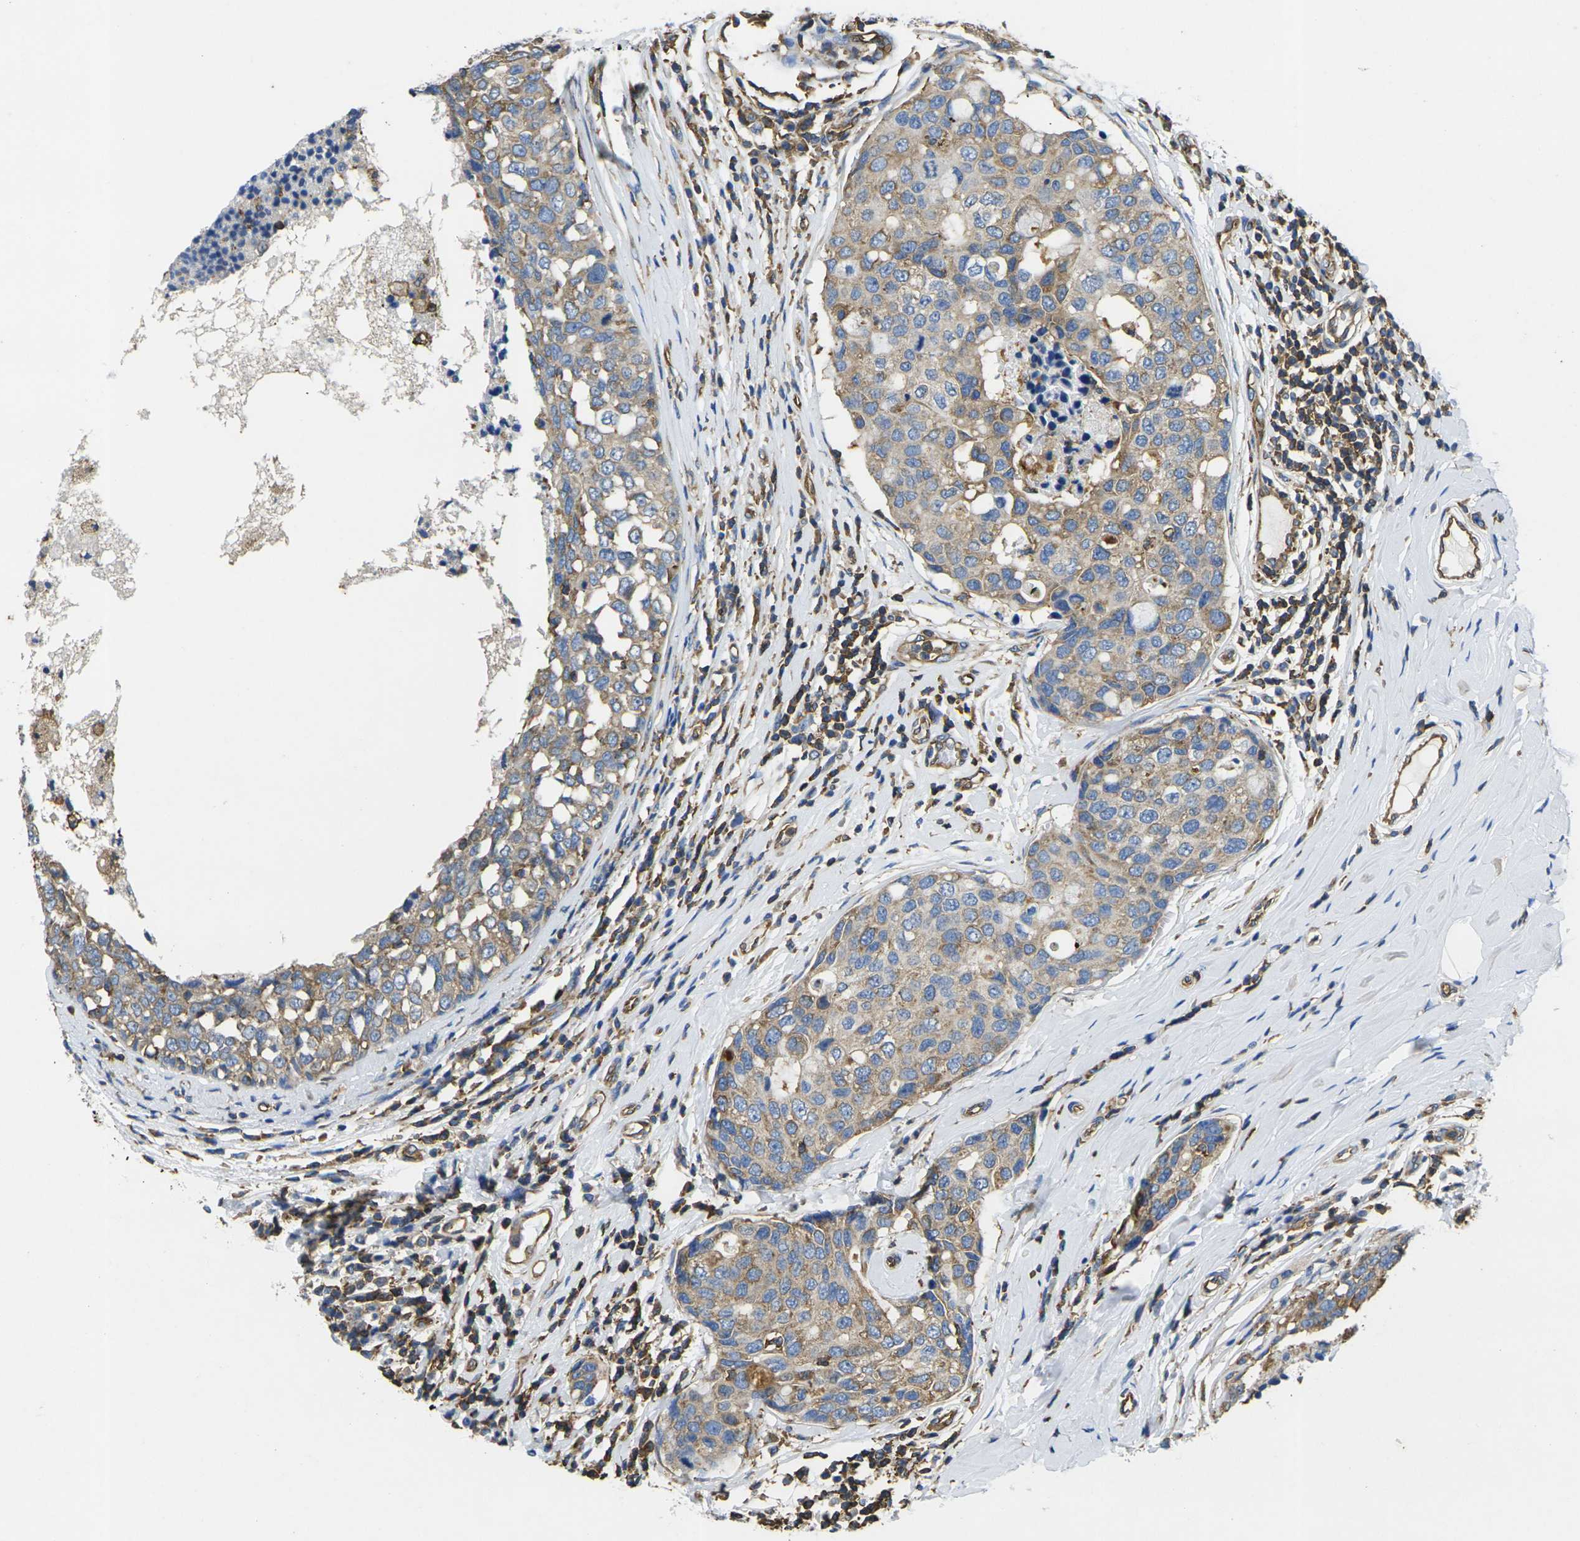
{"staining": {"intensity": "moderate", "quantity": ">75%", "location": "cytoplasmic/membranous"}, "tissue": "breast cancer", "cell_type": "Tumor cells", "image_type": "cancer", "snomed": [{"axis": "morphology", "description": "Duct carcinoma"}, {"axis": "topography", "description": "Breast"}], "caption": "Immunohistochemistry of human breast invasive ductal carcinoma exhibits medium levels of moderate cytoplasmic/membranous expression in approximately >75% of tumor cells.", "gene": "FAM110D", "patient": {"sex": "female", "age": 27}}